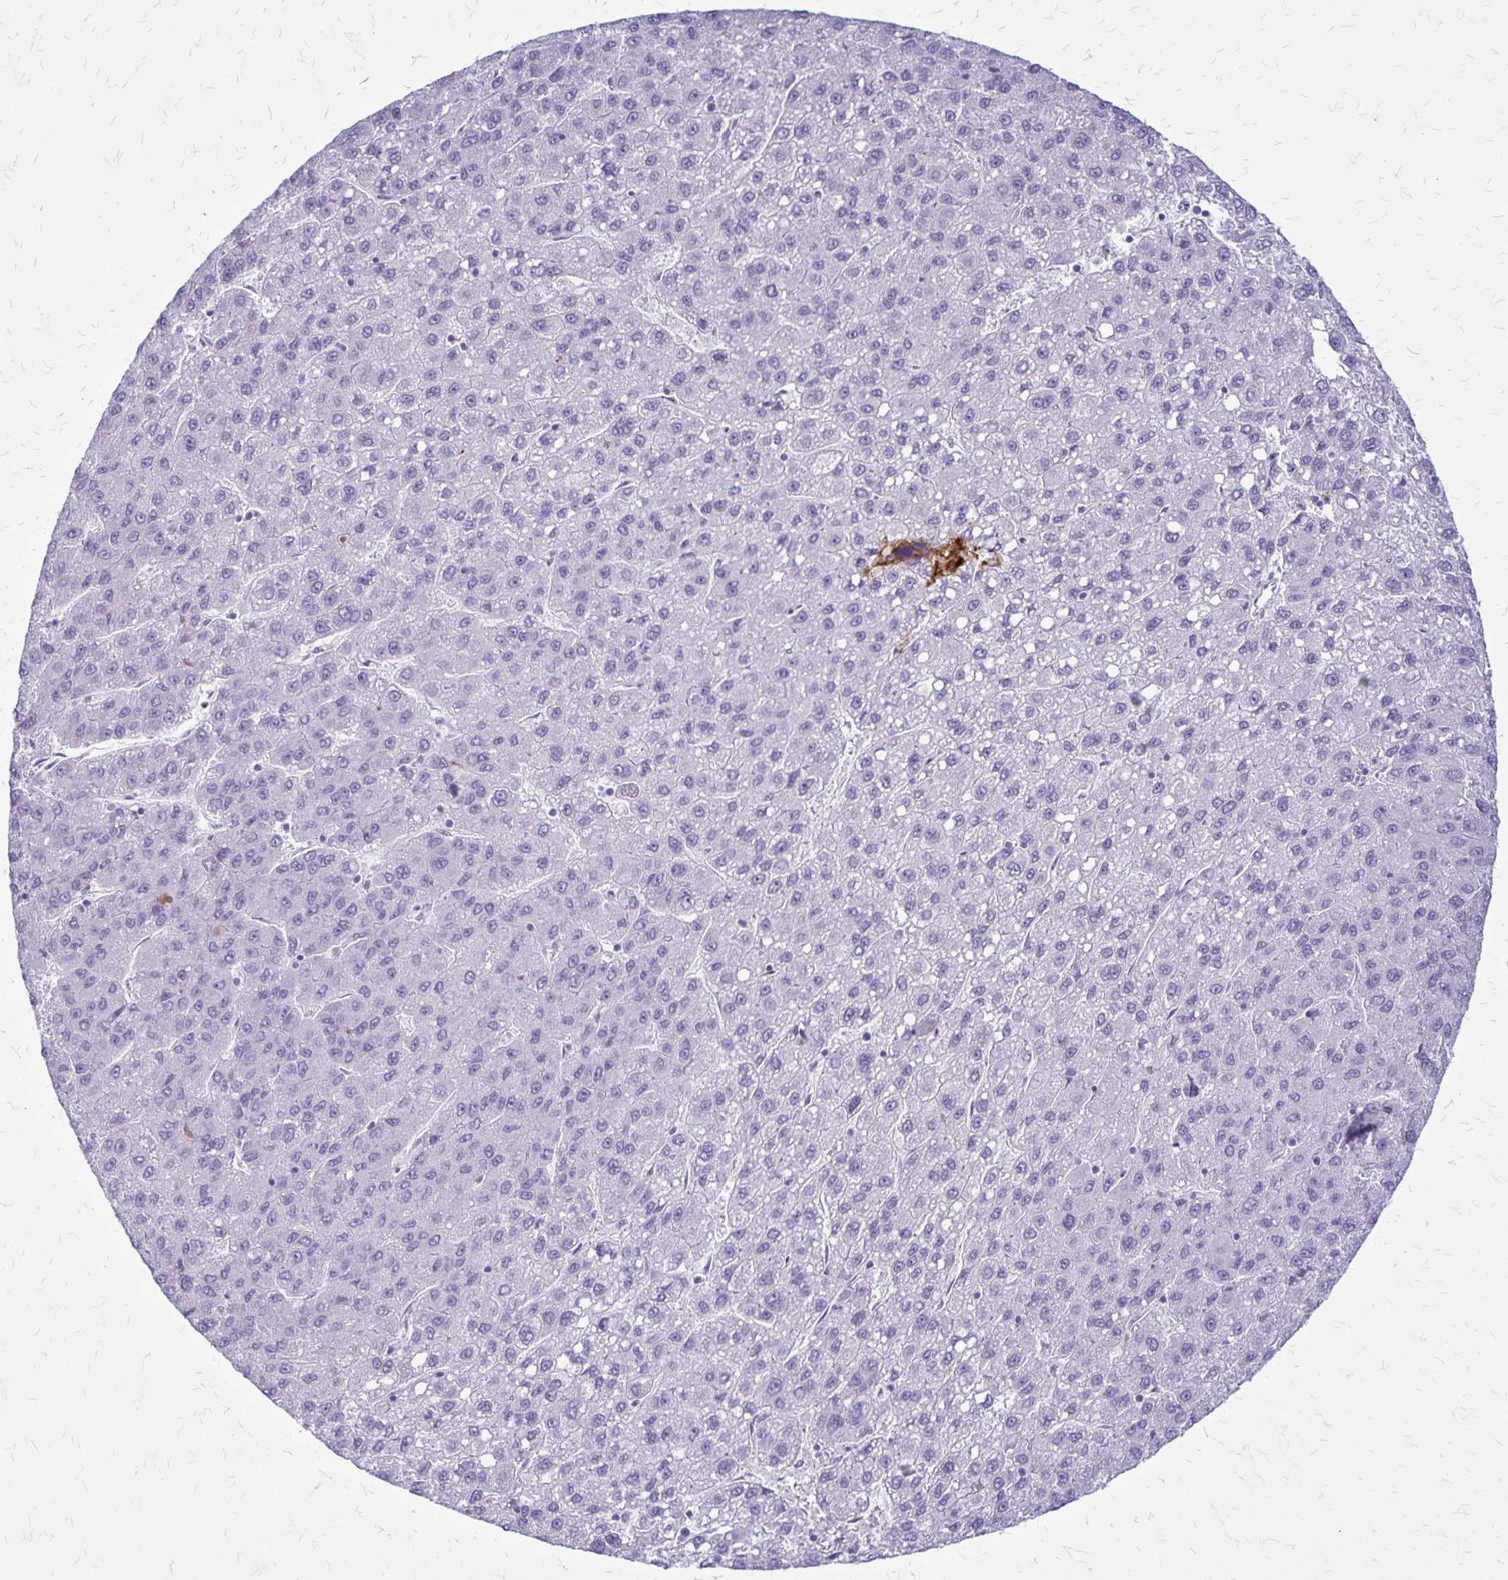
{"staining": {"intensity": "negative", "quantity": "none", "location": "none"}, "tissue": "liver cancer", "cell_type": "Tumor cells", "image_type": "cancer", "snomed": [{"axis": "morphology", "description": "Carcinoma, Hepatocellular, NOS"}, {"axis": "topography", "description": "Liver"}], "caption": "This is an immunohistochemistry histopathology image of human liver cancer. There is no expression in tumor cells.", "gene": "GP9", "patient": {"sex": "female", "age": 82}}